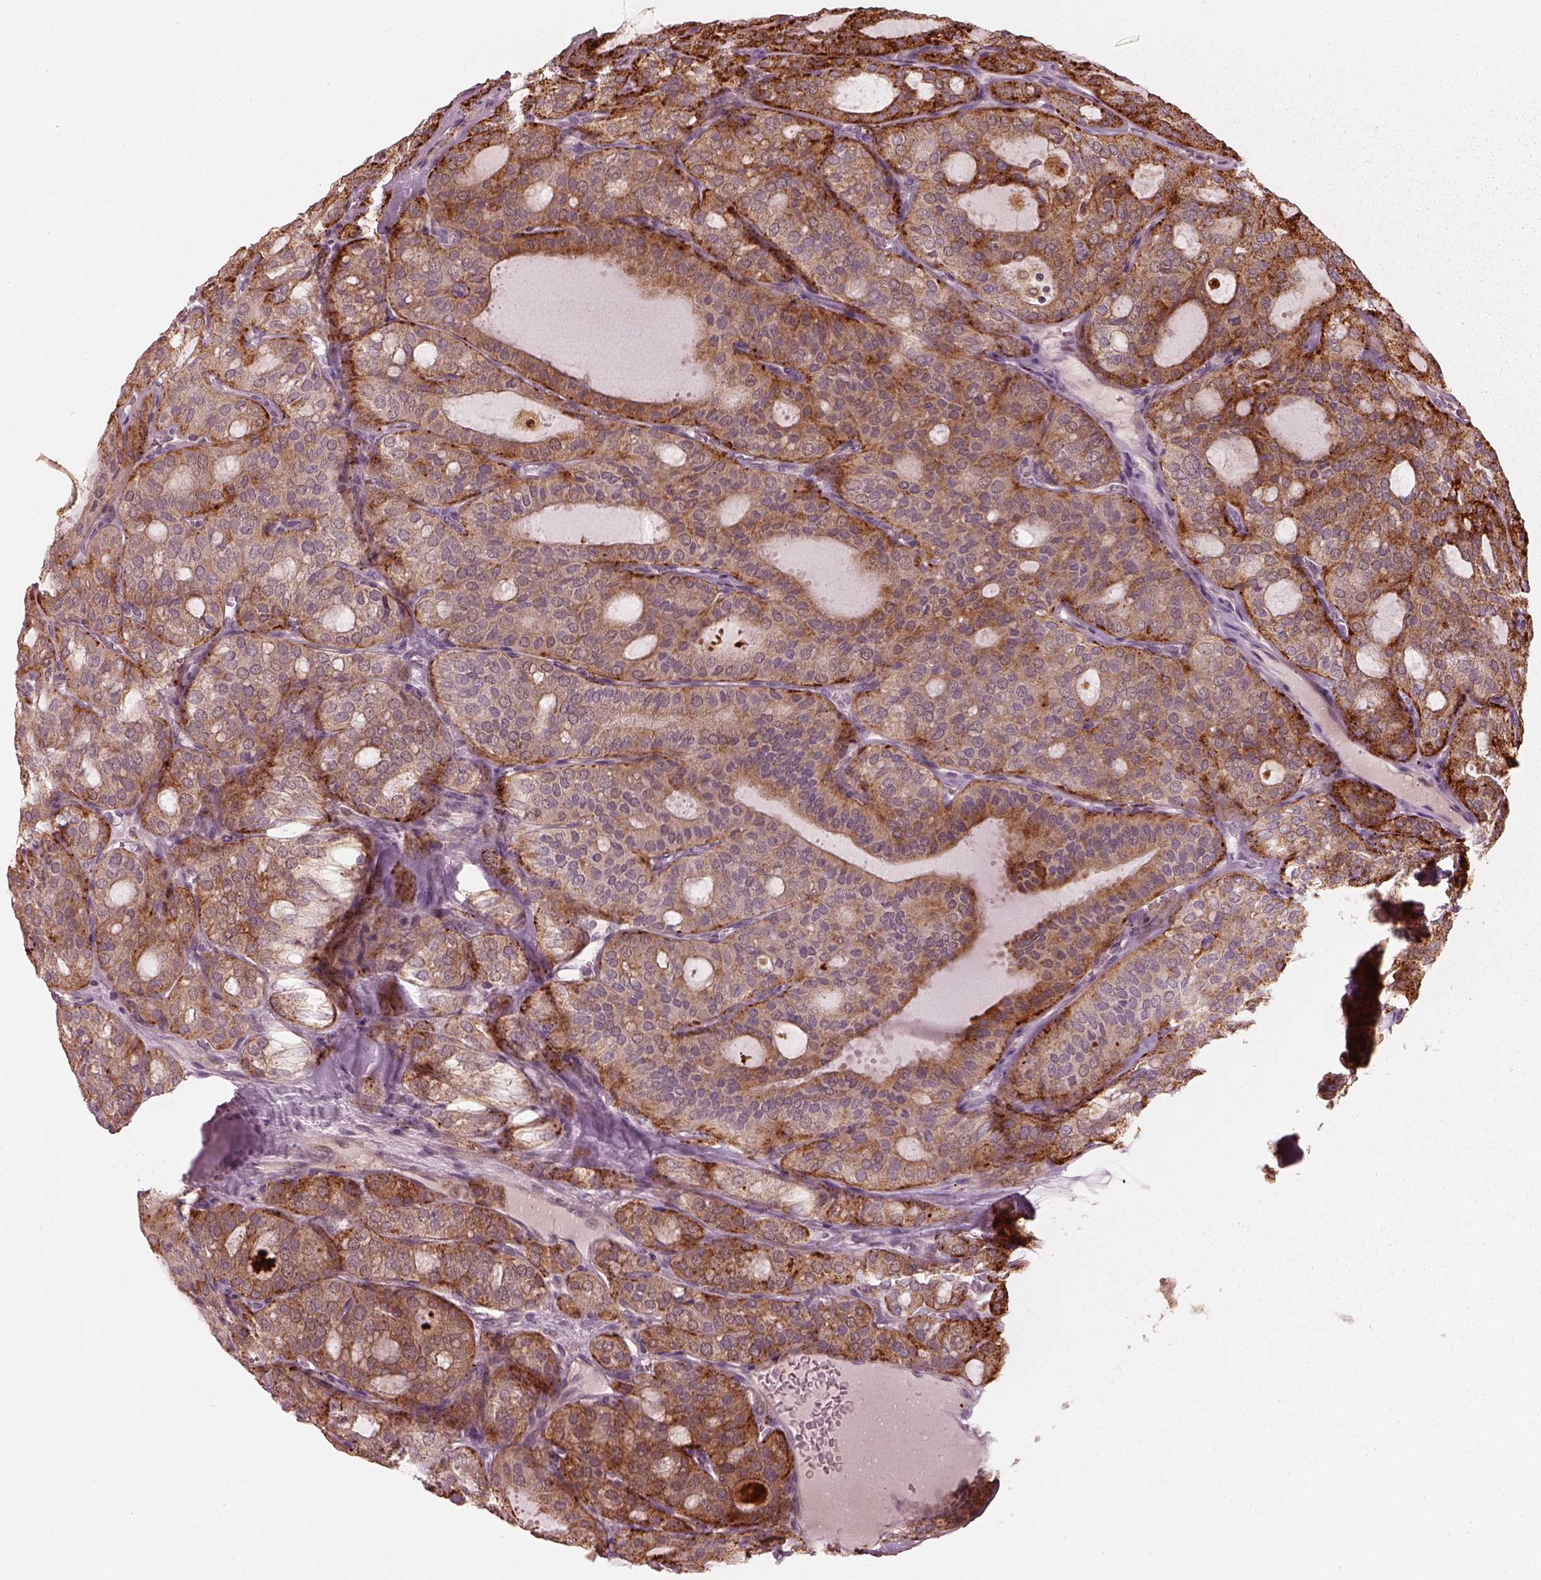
{"staining": {"intensity": "moderate", "quantity": ">75%", "location": "cytoplasmic/membranous"}, "tissue": "thyroid cancer", "cell_type": "Tumor cells", "image_type": "cancer", "snomed": [{"axis": "morphology", "description": "Follicular adenoma carcinoma, NOS"}, {"axis": "topography", "description": "Thyroid gland"}], "caption": "Tumor cells exhibit medium levels of moderate cytoplasmic/membranous expression in approximately >75% of cells in follicular adenoma carcinoma (thyroid).", "gene": "SLC25A46", "patient": {"sex": "male", "age": 75}}